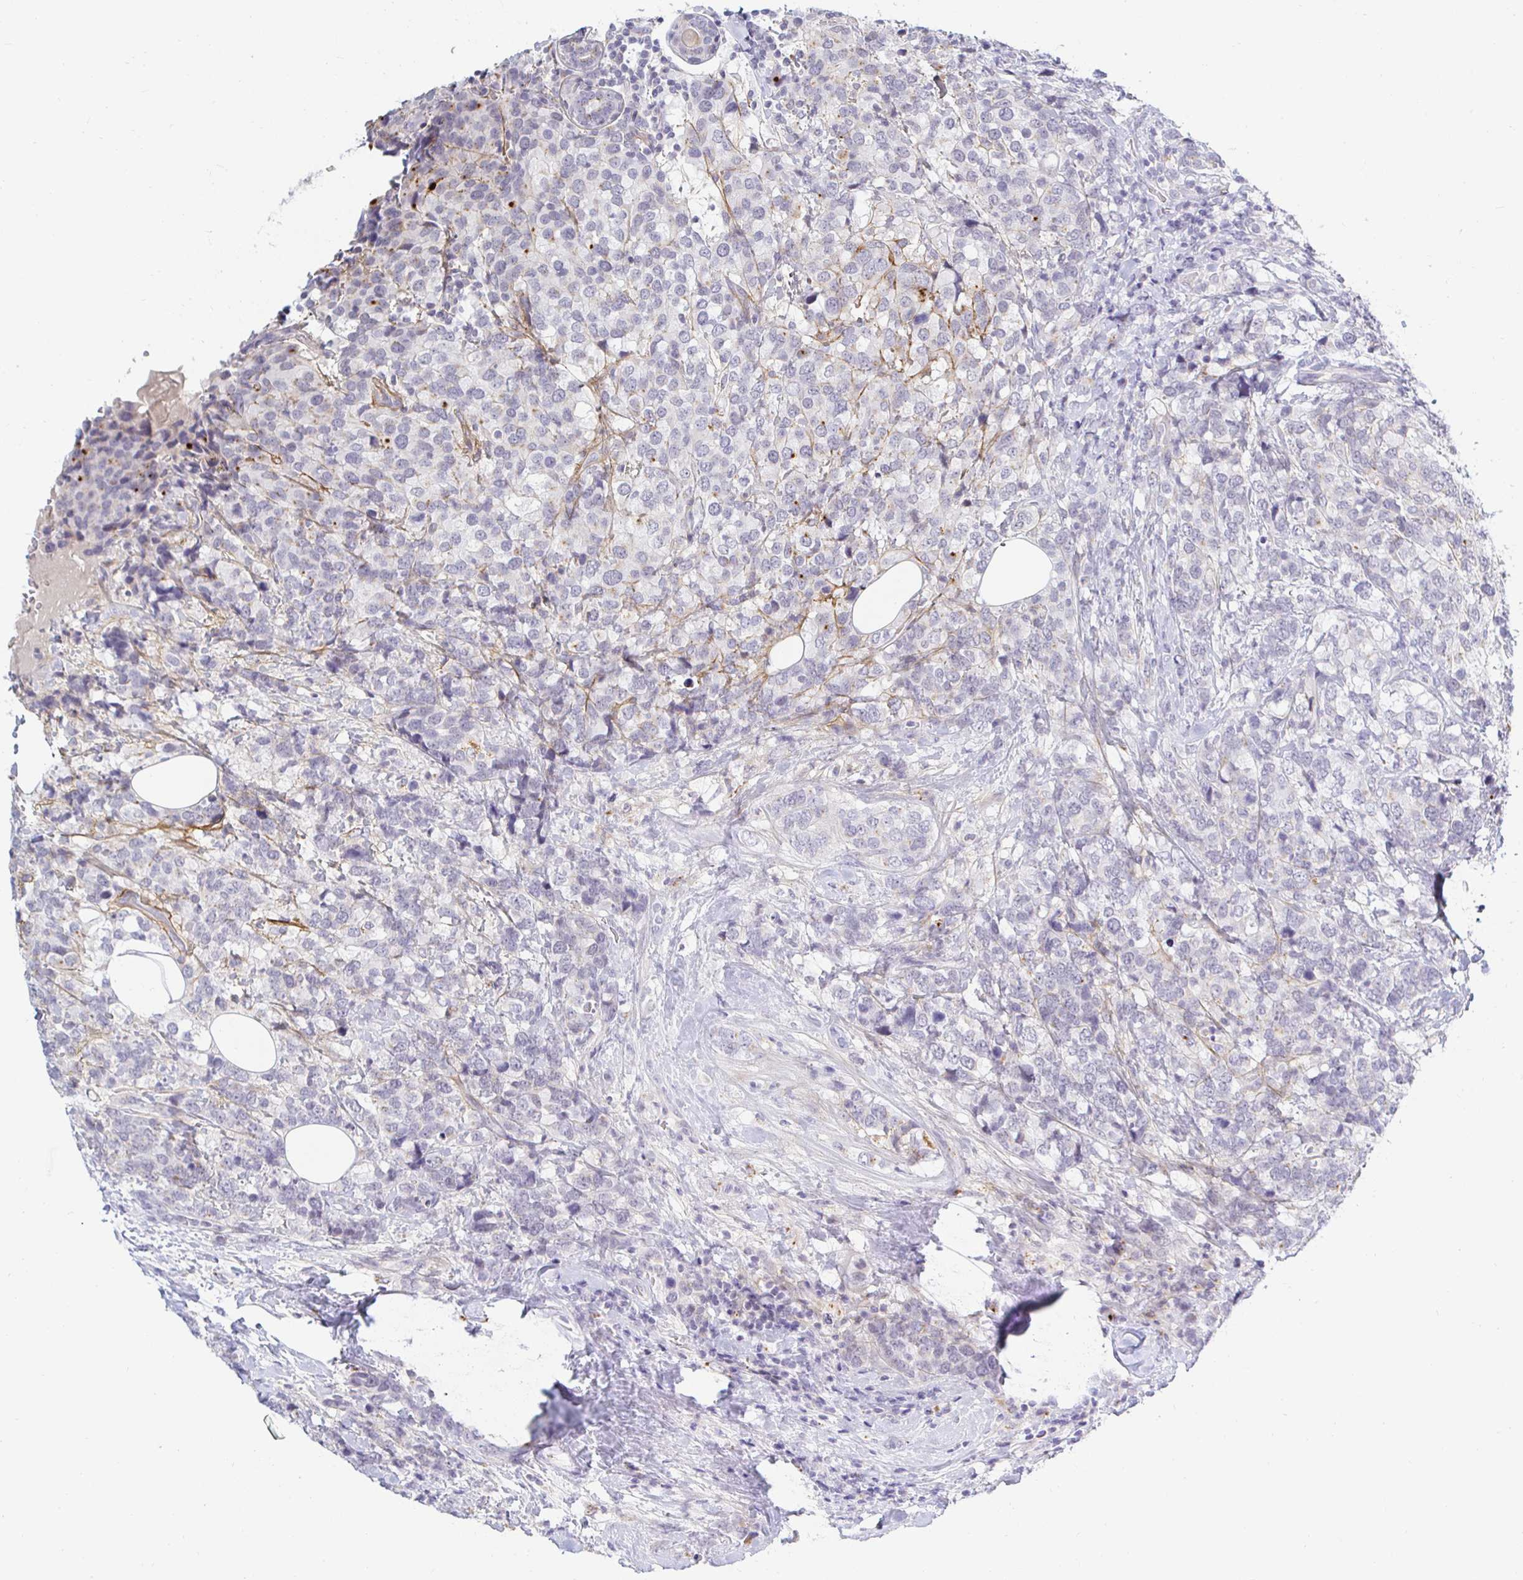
{"staining": {"intensity": "negative", "quantity": "none", "location": "none"}, "tissue": "breast cancer", "cell_type": "Tumor cells", "image_type": "cancer", "snomed": [{"axis": "morphology", "description": "Lobular carcinoma"}, {"axis": "topography", "description": "Breast"}], "caption": "Breast cancer stained for a protein using immunohistochemistry demonstrates no positivity tumor cells.", "gene": "OR51D1", "patient": {"sex": "female", "age": 59}}